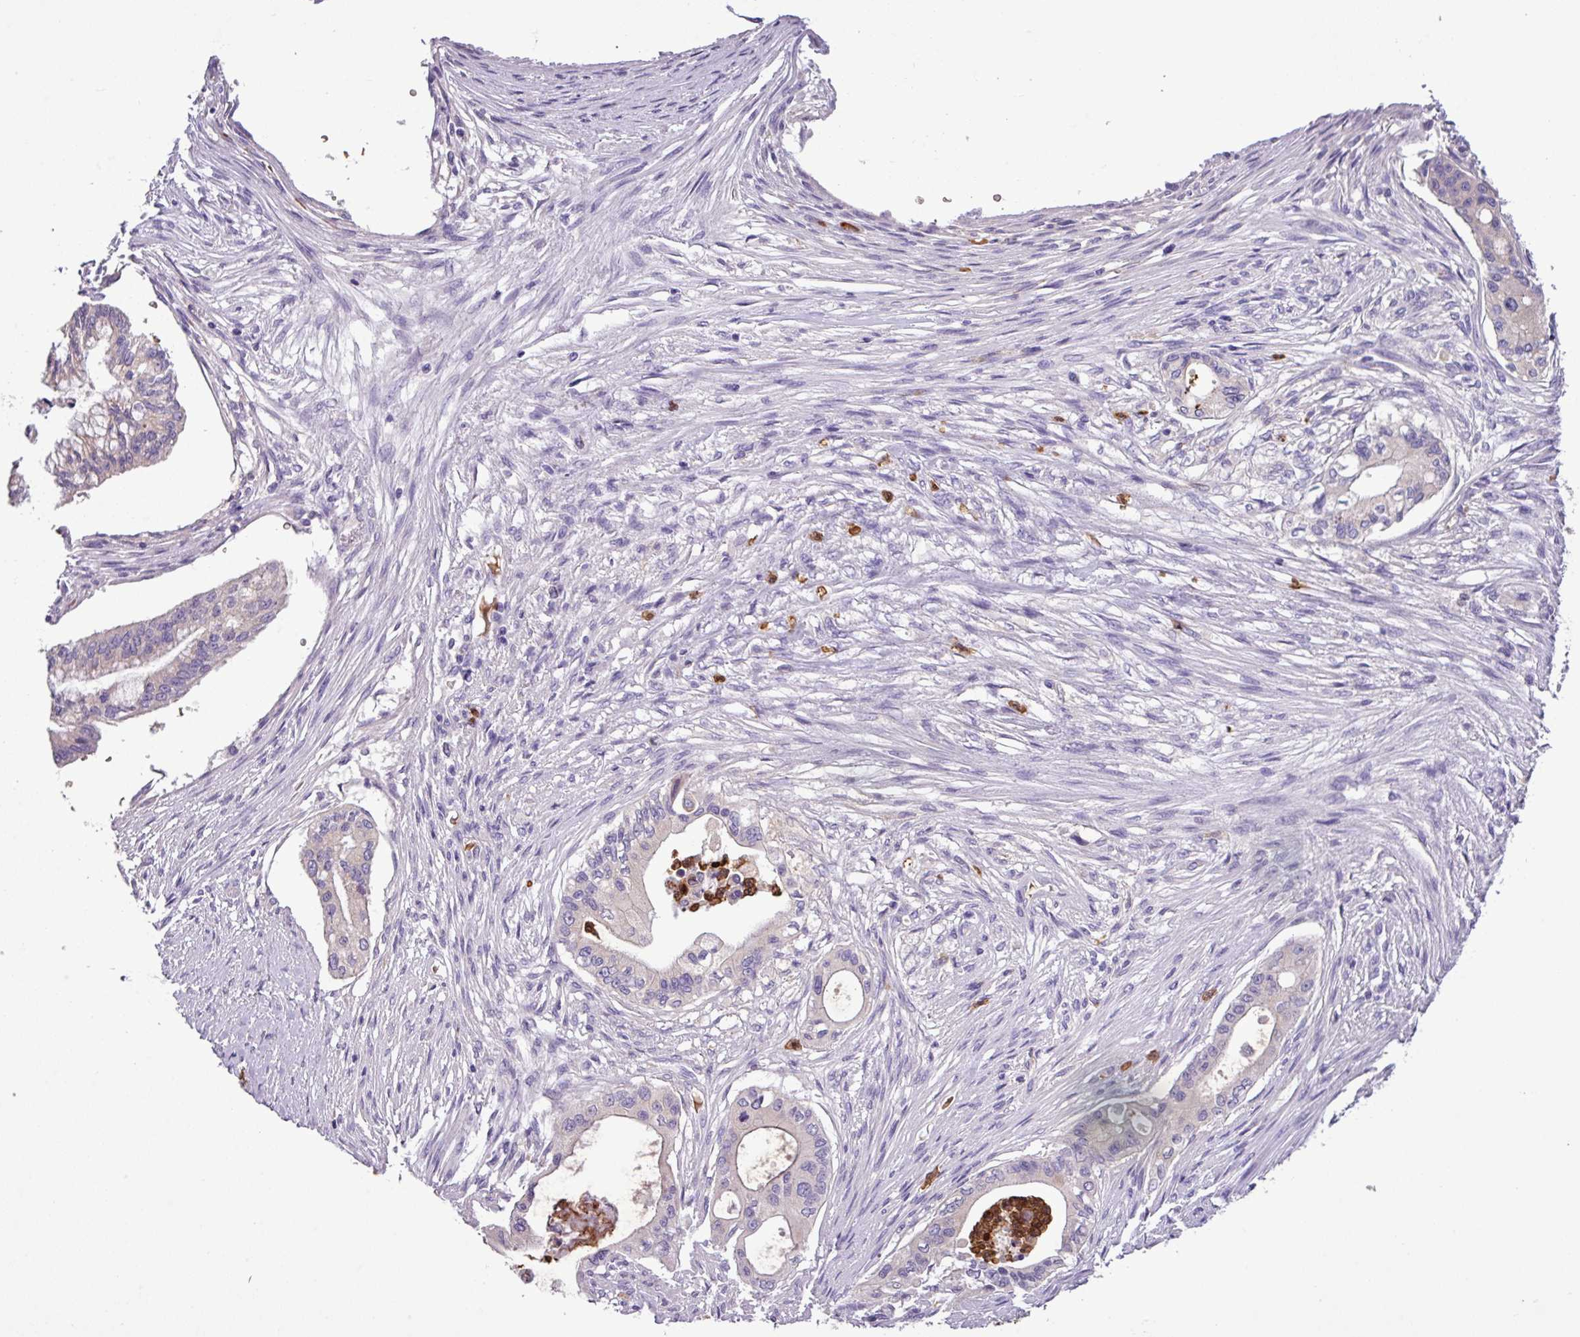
{"staining": {"intensity": "negative", "quantity": "none", "location": "none"}, "tissue": "pancreatic cancer", "cell_type": "Tumor cells", "image_type": "cancer", "snomed": [{"axis": "morphology", "description": "Adenocarcinoma, NOS"}, {"axis": "topography", "description": "Pancreas"}], "caption": "Immunohistochemistry of human pancreatic adenocarcinoma reveals no expression in tumor cells.", "gene": "MGAT4B", "patient": {"sex": "male", "age": 46}}